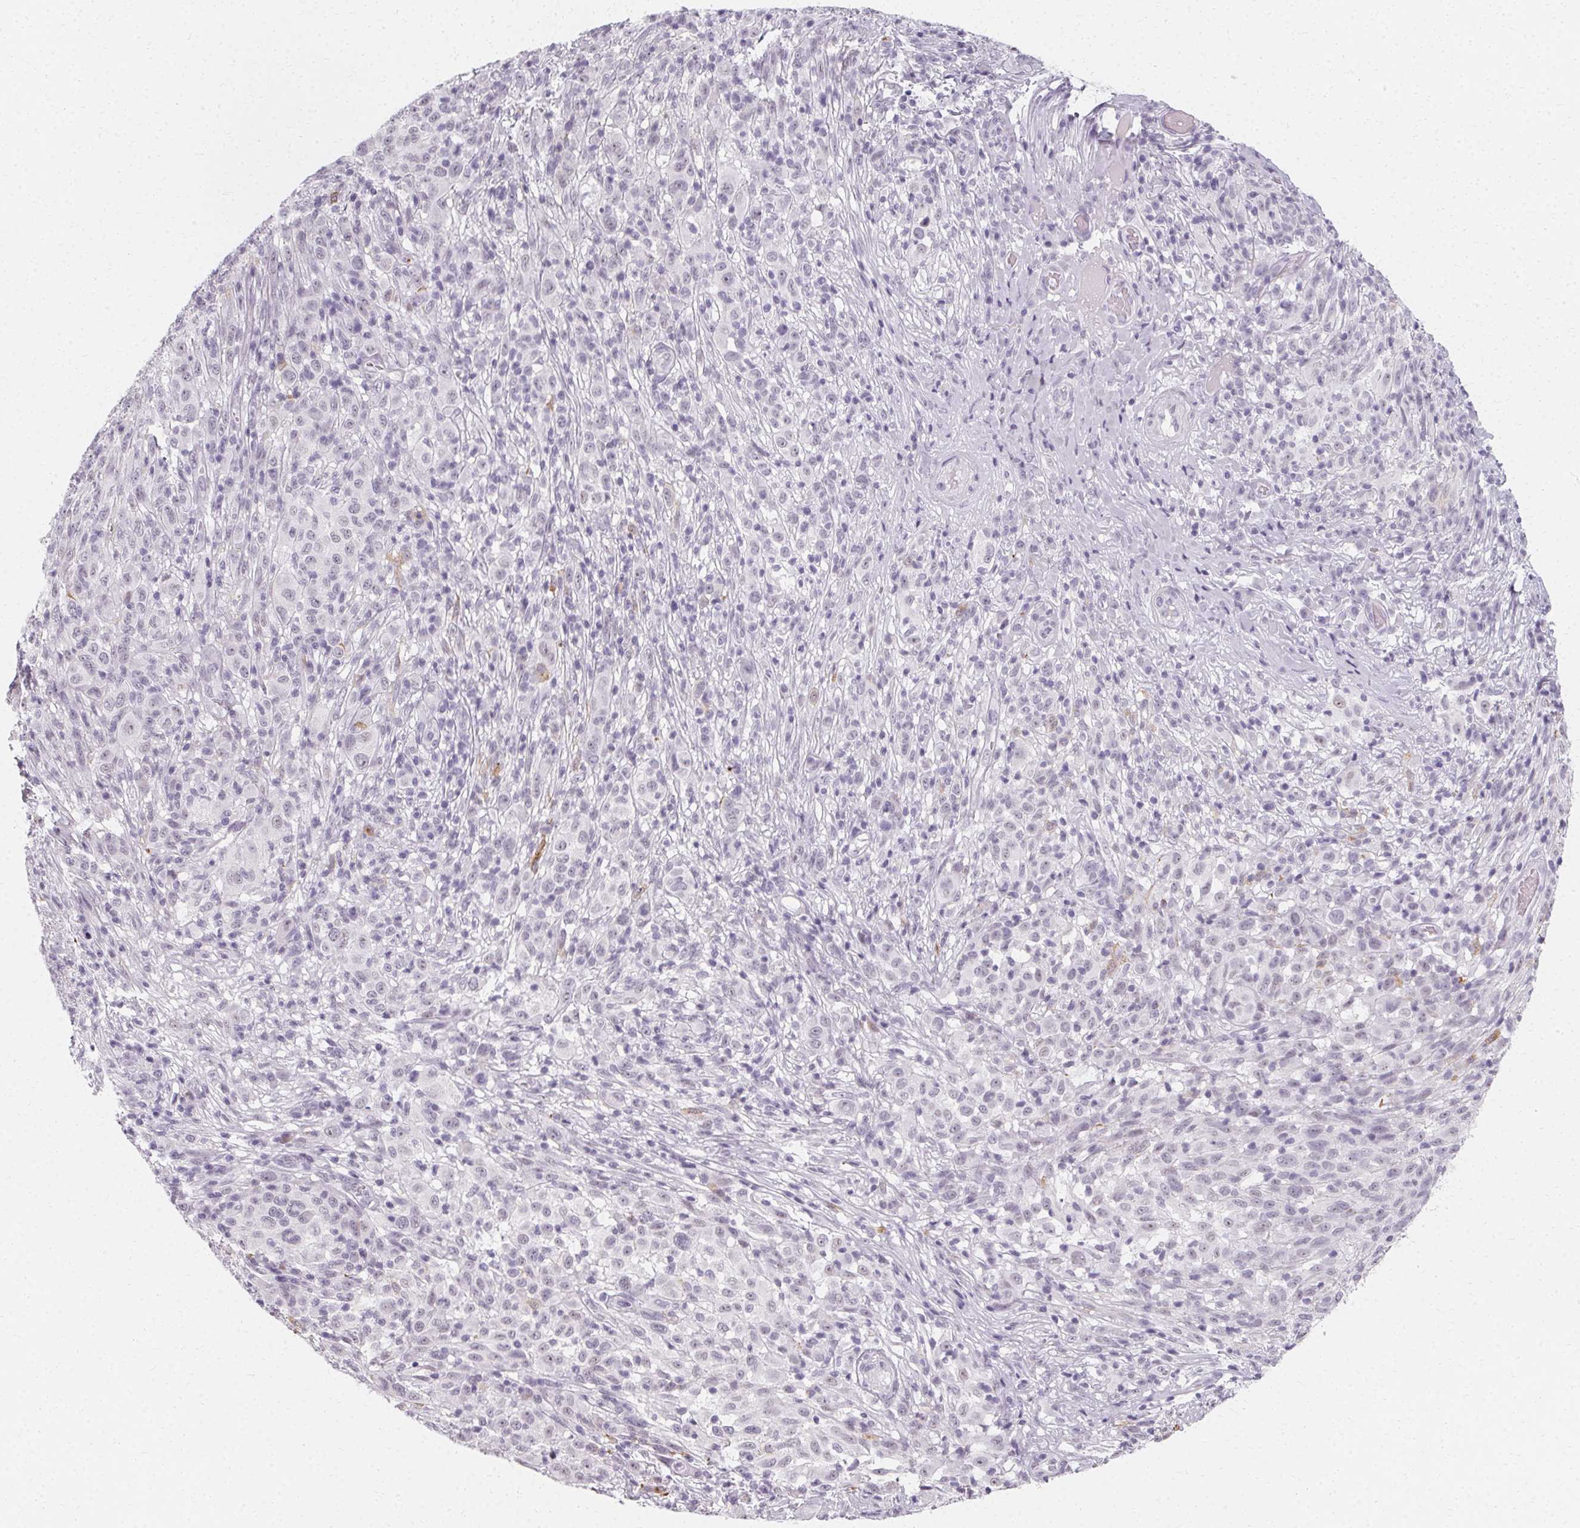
{"staining": {"intensity": "negative", "quantity": "none", "location": "none"}, "tissue": "melanoma", "cell_type": "Tumor cells", "image_type": "cancer", "snomed": [{"axis": "morphology", "description": "Malignant melanoma, NOS"}, {"axis": "topography", "description": "Skin"}], "caption": "Tumor cells show no significant staining in malignant melanoma. The staining was performed using DAB to visualize the protein expression in brown, while the nuclei were stained in blue with hematoxylin (Magnification: 20x).", "gene": "SYNPR", "patient": {"sex": "male", "age": 73}}